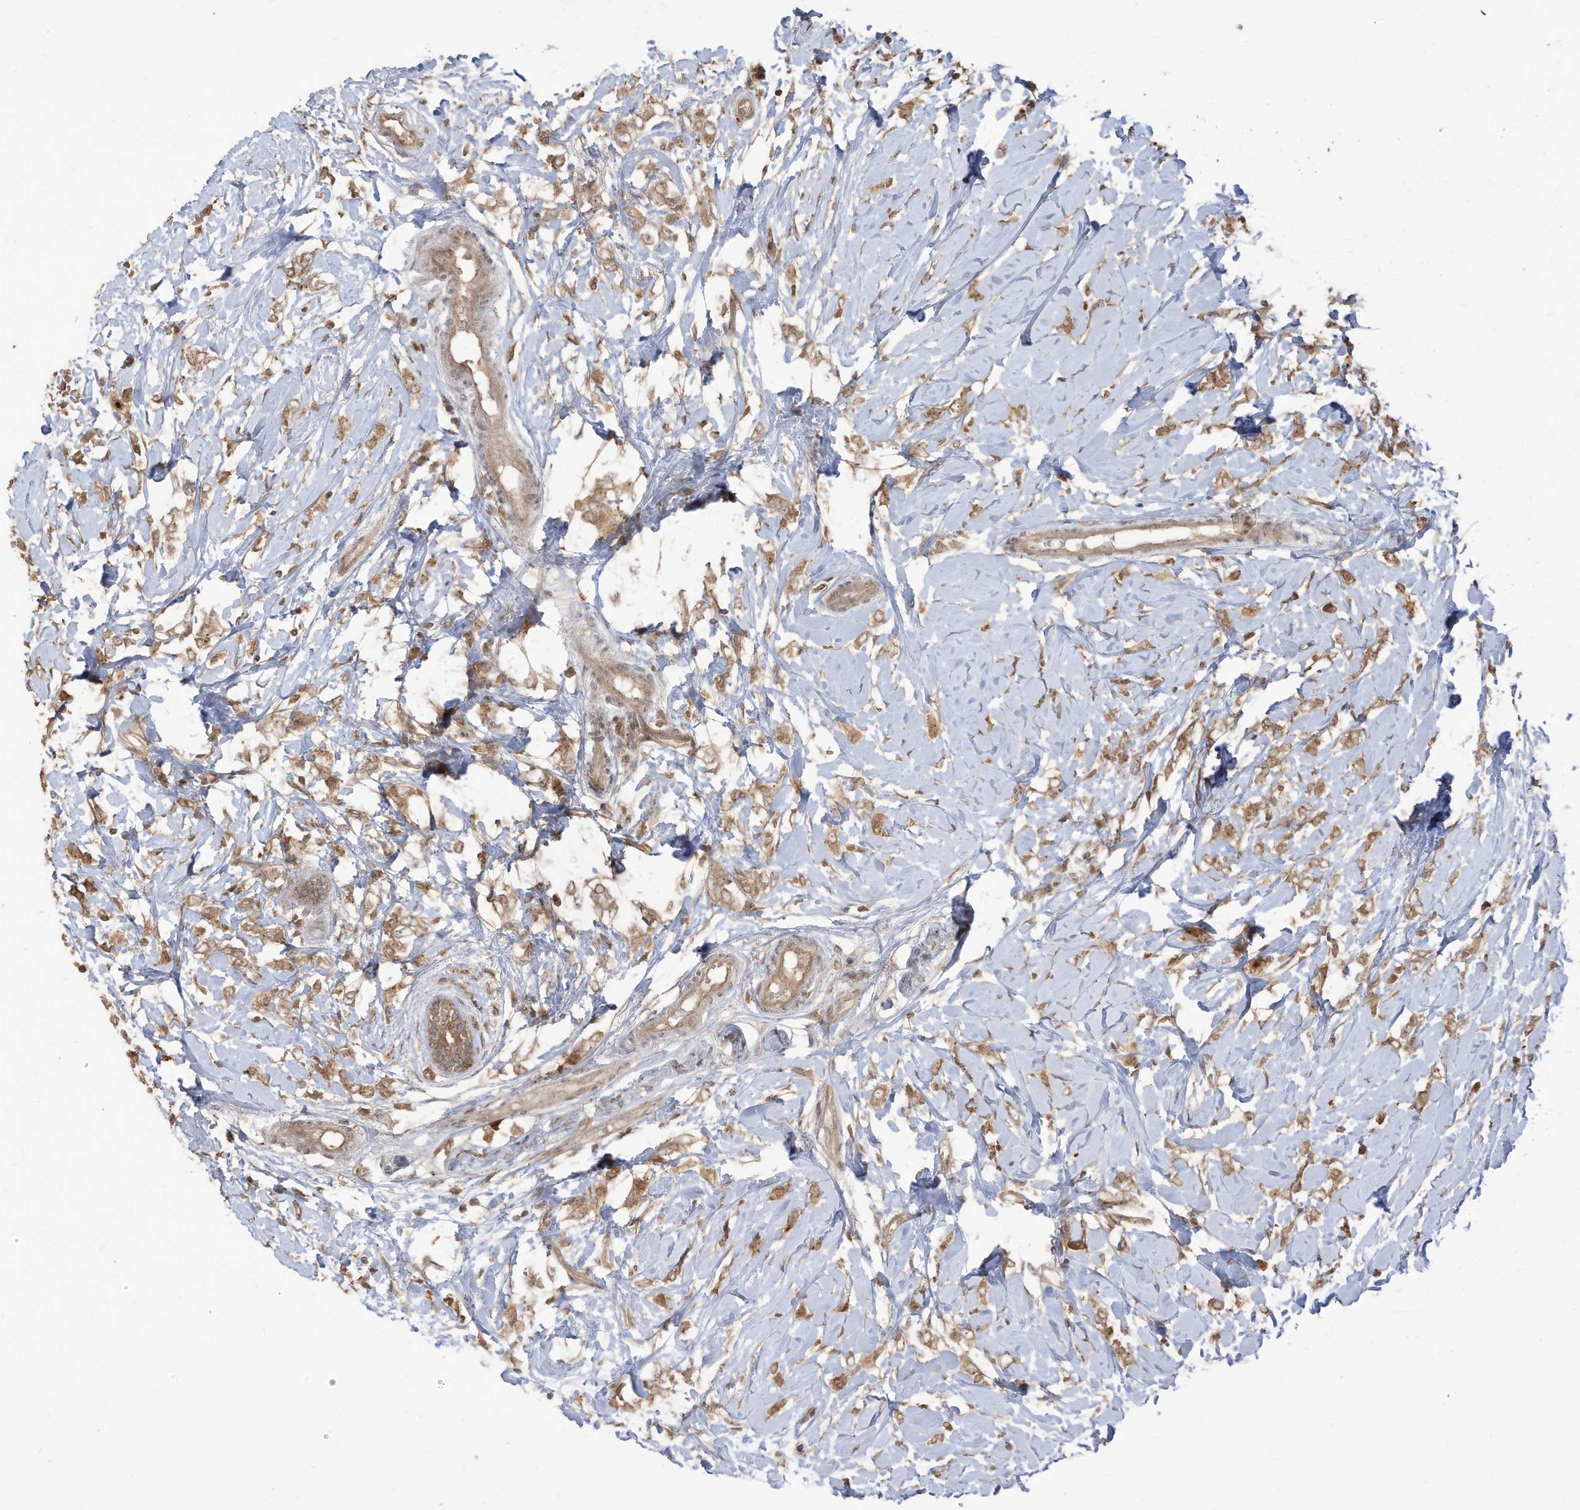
{"staining": {"intensity": "moderate", "quantity": ">75%", "location": "cytoplasmic/membranous"}, "tissue": "breast cancer", "cell_type": "Tumor cells", "image_type": "cancer", "snomed": [{"axis": "morphology", "description": "Normal tissue, NOS"}, {"axis": "morphology", "description": "Lobular carcinoma"}, {"axis": "topography", "description": "Breast"}], "caption": "About >75% of tumor cells in human breast cancer show moderate cytoplasmic/membranous protein positivity as visualized by brown immunohistochemical staining.", "gene": "CARF", "patient": {"sex": "female", "age": 47}}